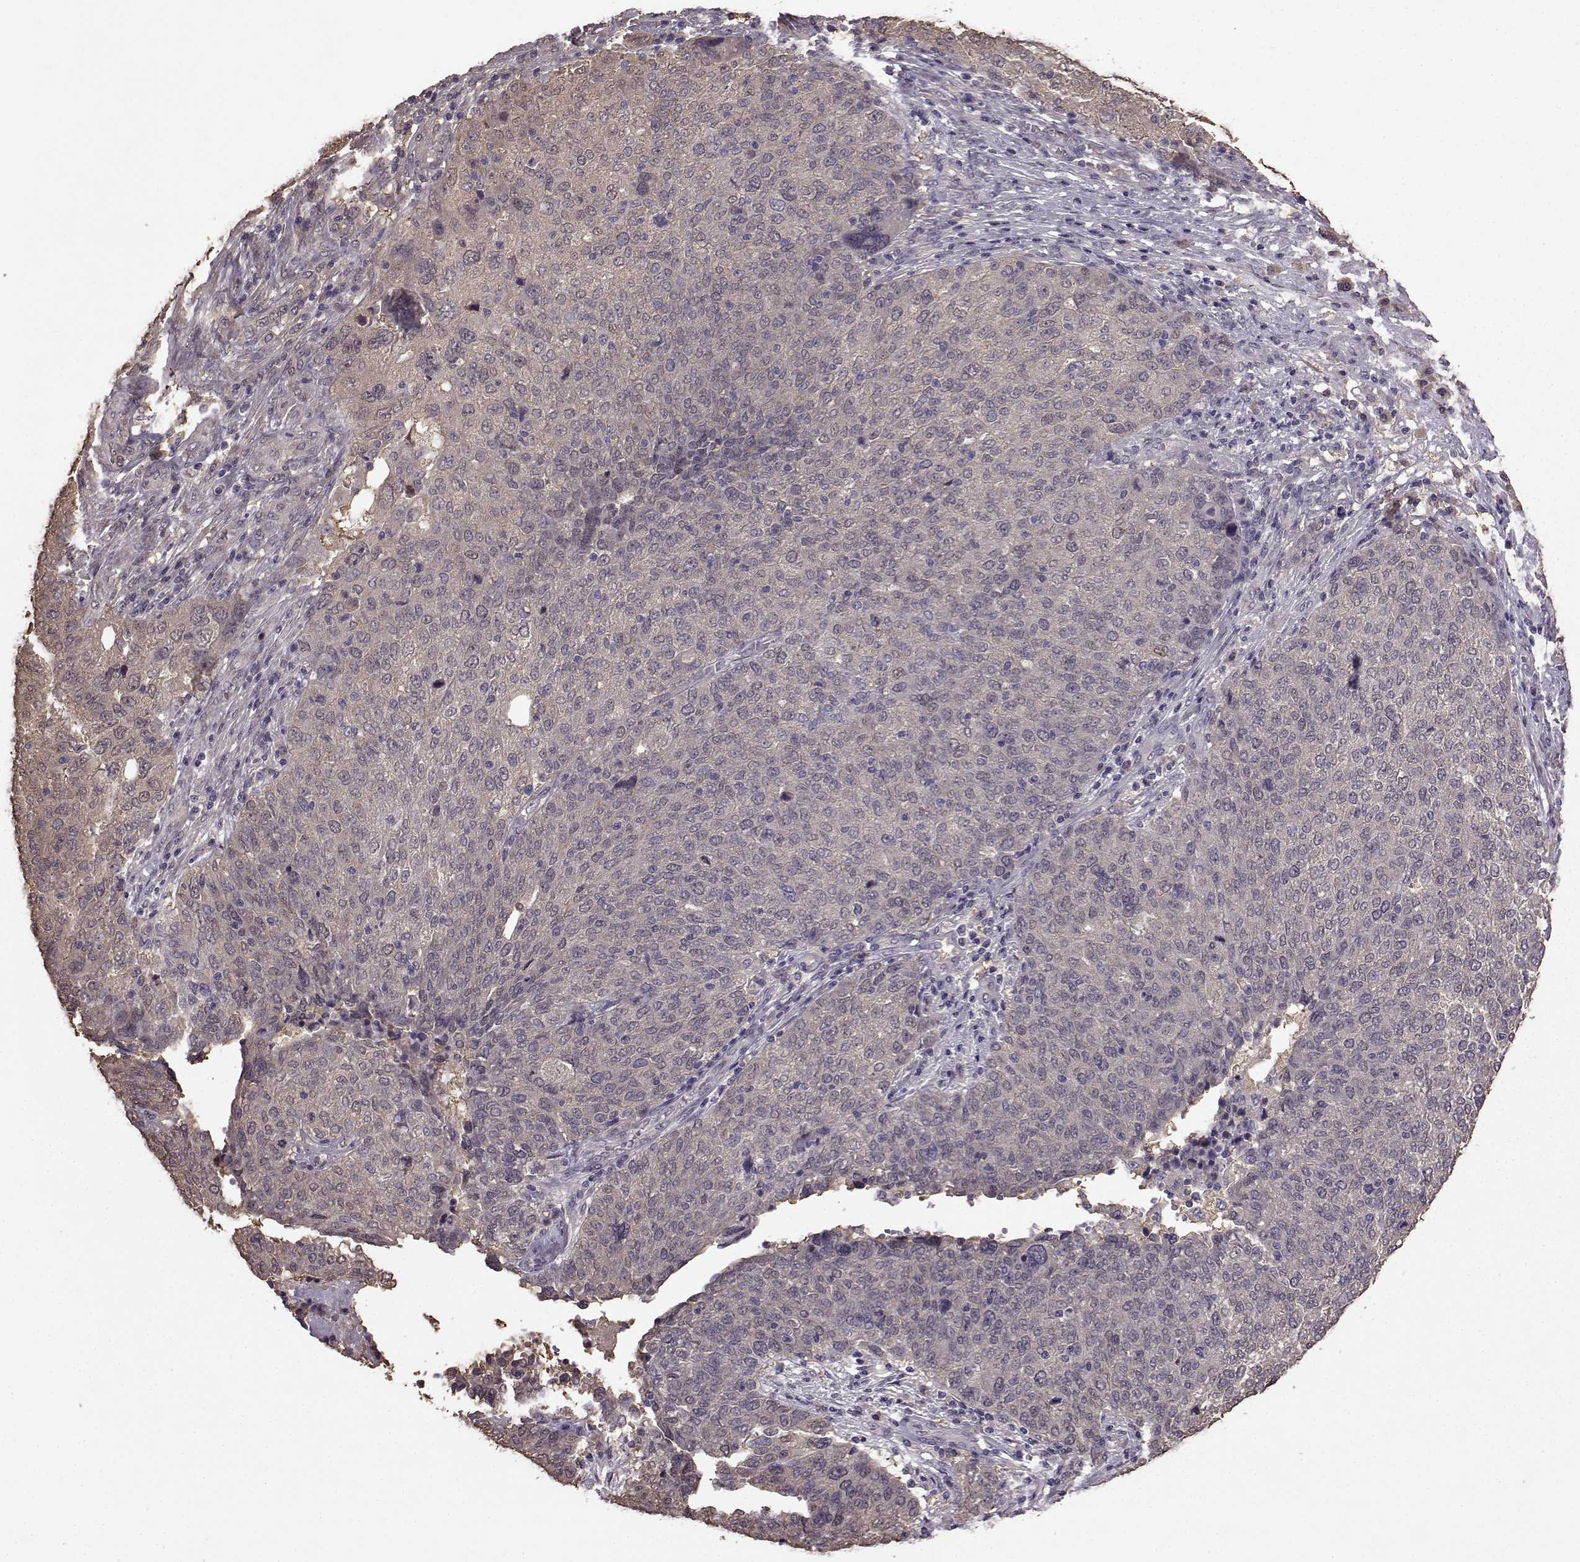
{"staining": {"intensity": "weak", "quantity": "<25%", "location": "cytoplasmic/membranous"}, "tissue": "ovarian cancer", "cell_type": "Tumor cells", "image_type": "cancer", "snomed": [{"axis": "morphology", "description": "Carcinoma, endometroid"}, {"axis": "topography", "description": "Ovary"}], "caption": "Tumor cells are negative for protein expression in human endometroid carcinoma (ovarian).", "gene": "NME1-NME2", "patient": {"sex": "female", "age": 58}}